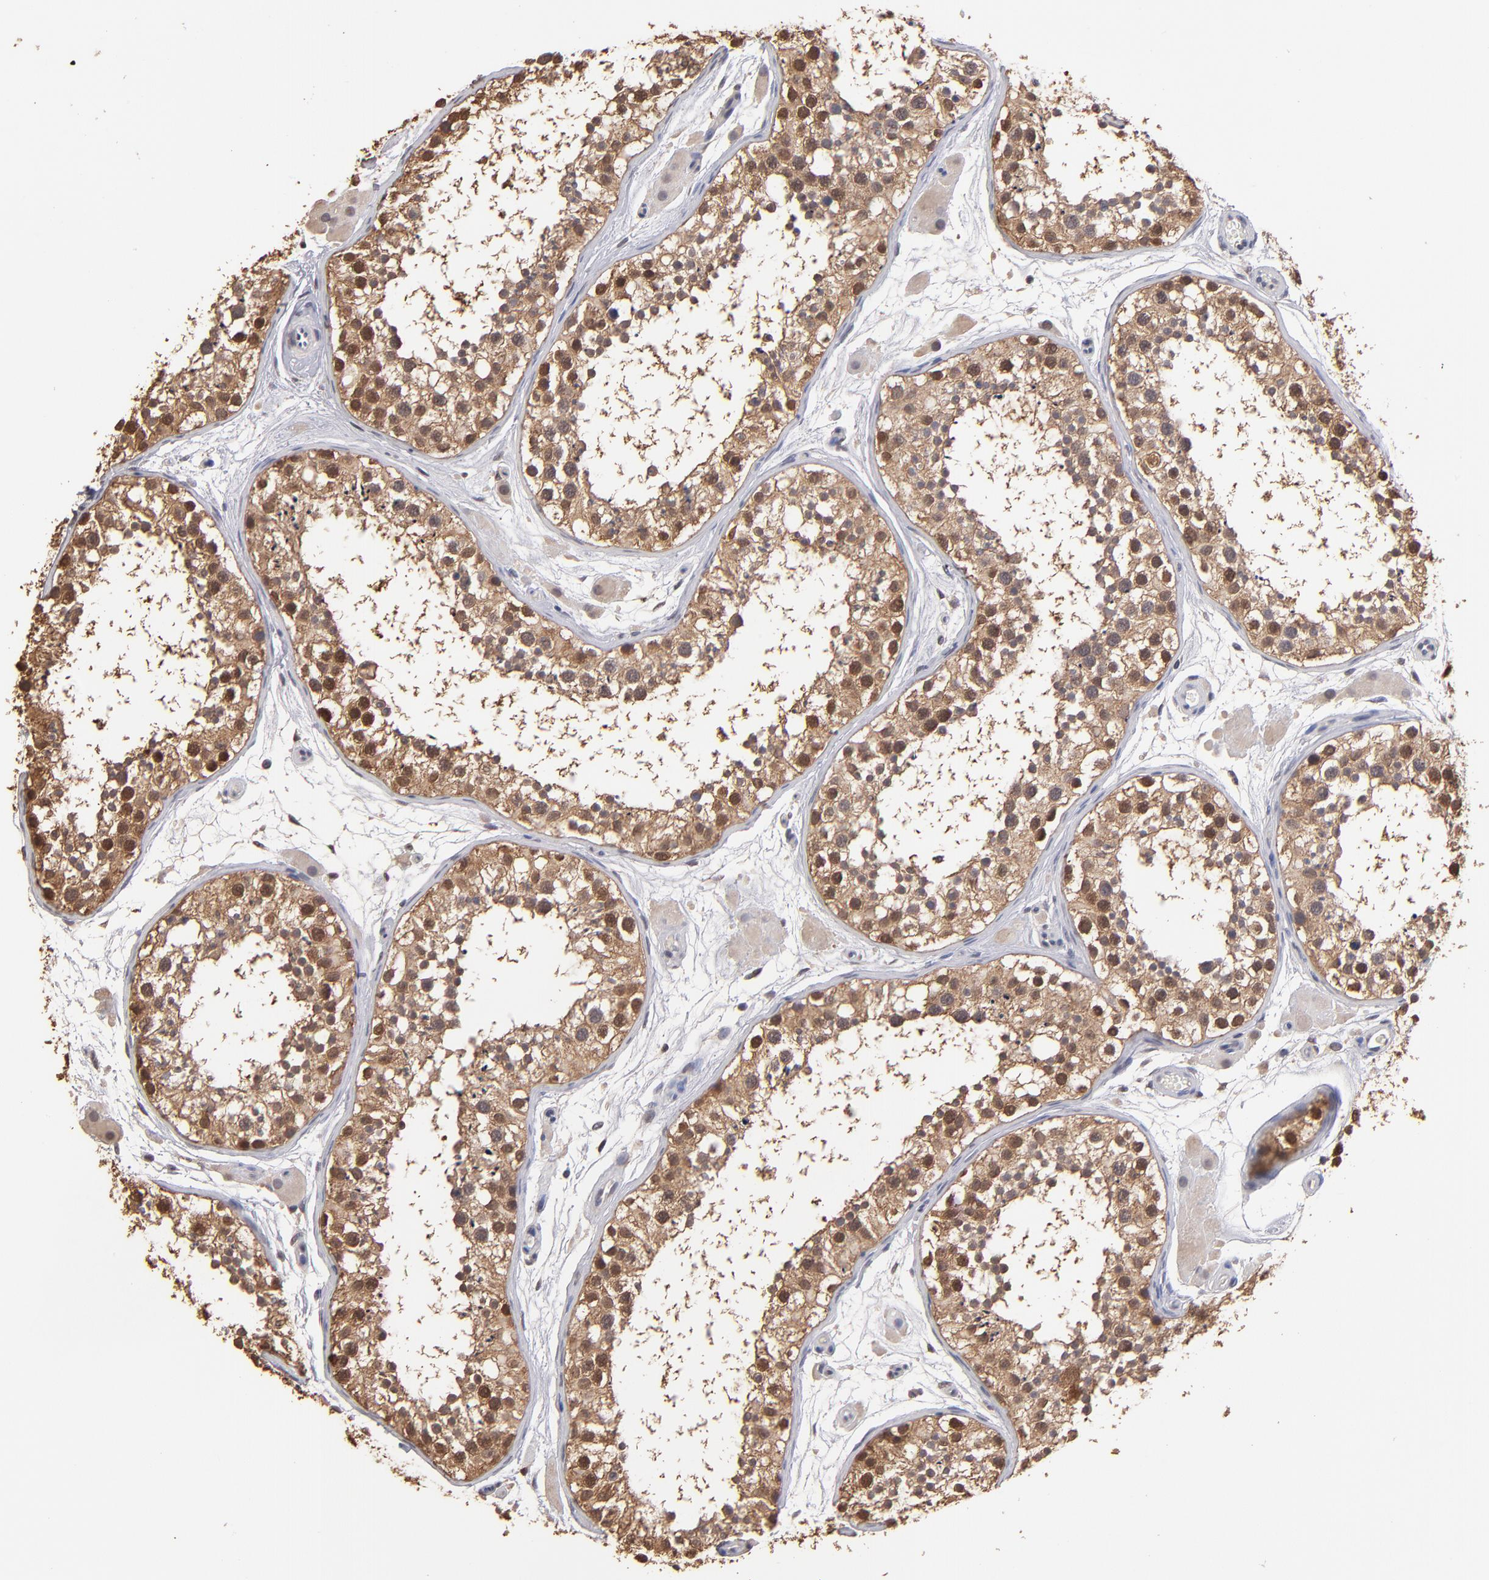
{"staining": {"intensity": "moderate", "quantity": ">75%", "location": "cytoplasmic/membranous,nuclear"}, "tissue": "testis", "cell_type": "Cells in seminiferous ducts", "image_type": "normal", "snomed": [{"axis": "morphology", "description": "Normal tissue, NOS"}, {"axis": "topography", "description": "Testis"}], "caption": "Immunohistochemical staining of benign human testis exhibits moderate cytoplasmic/membranous,nuclear protein expression in approximately >75% of cells in seminiferous ducts. (Stains: DAB (3,3'-diaminobenzidine) in brown, nuclei in blue, Microscopy: brightfield microscopy at high magnification).", "gene": "PSMD10", "patient": {"sex": "male", "age": 29}}